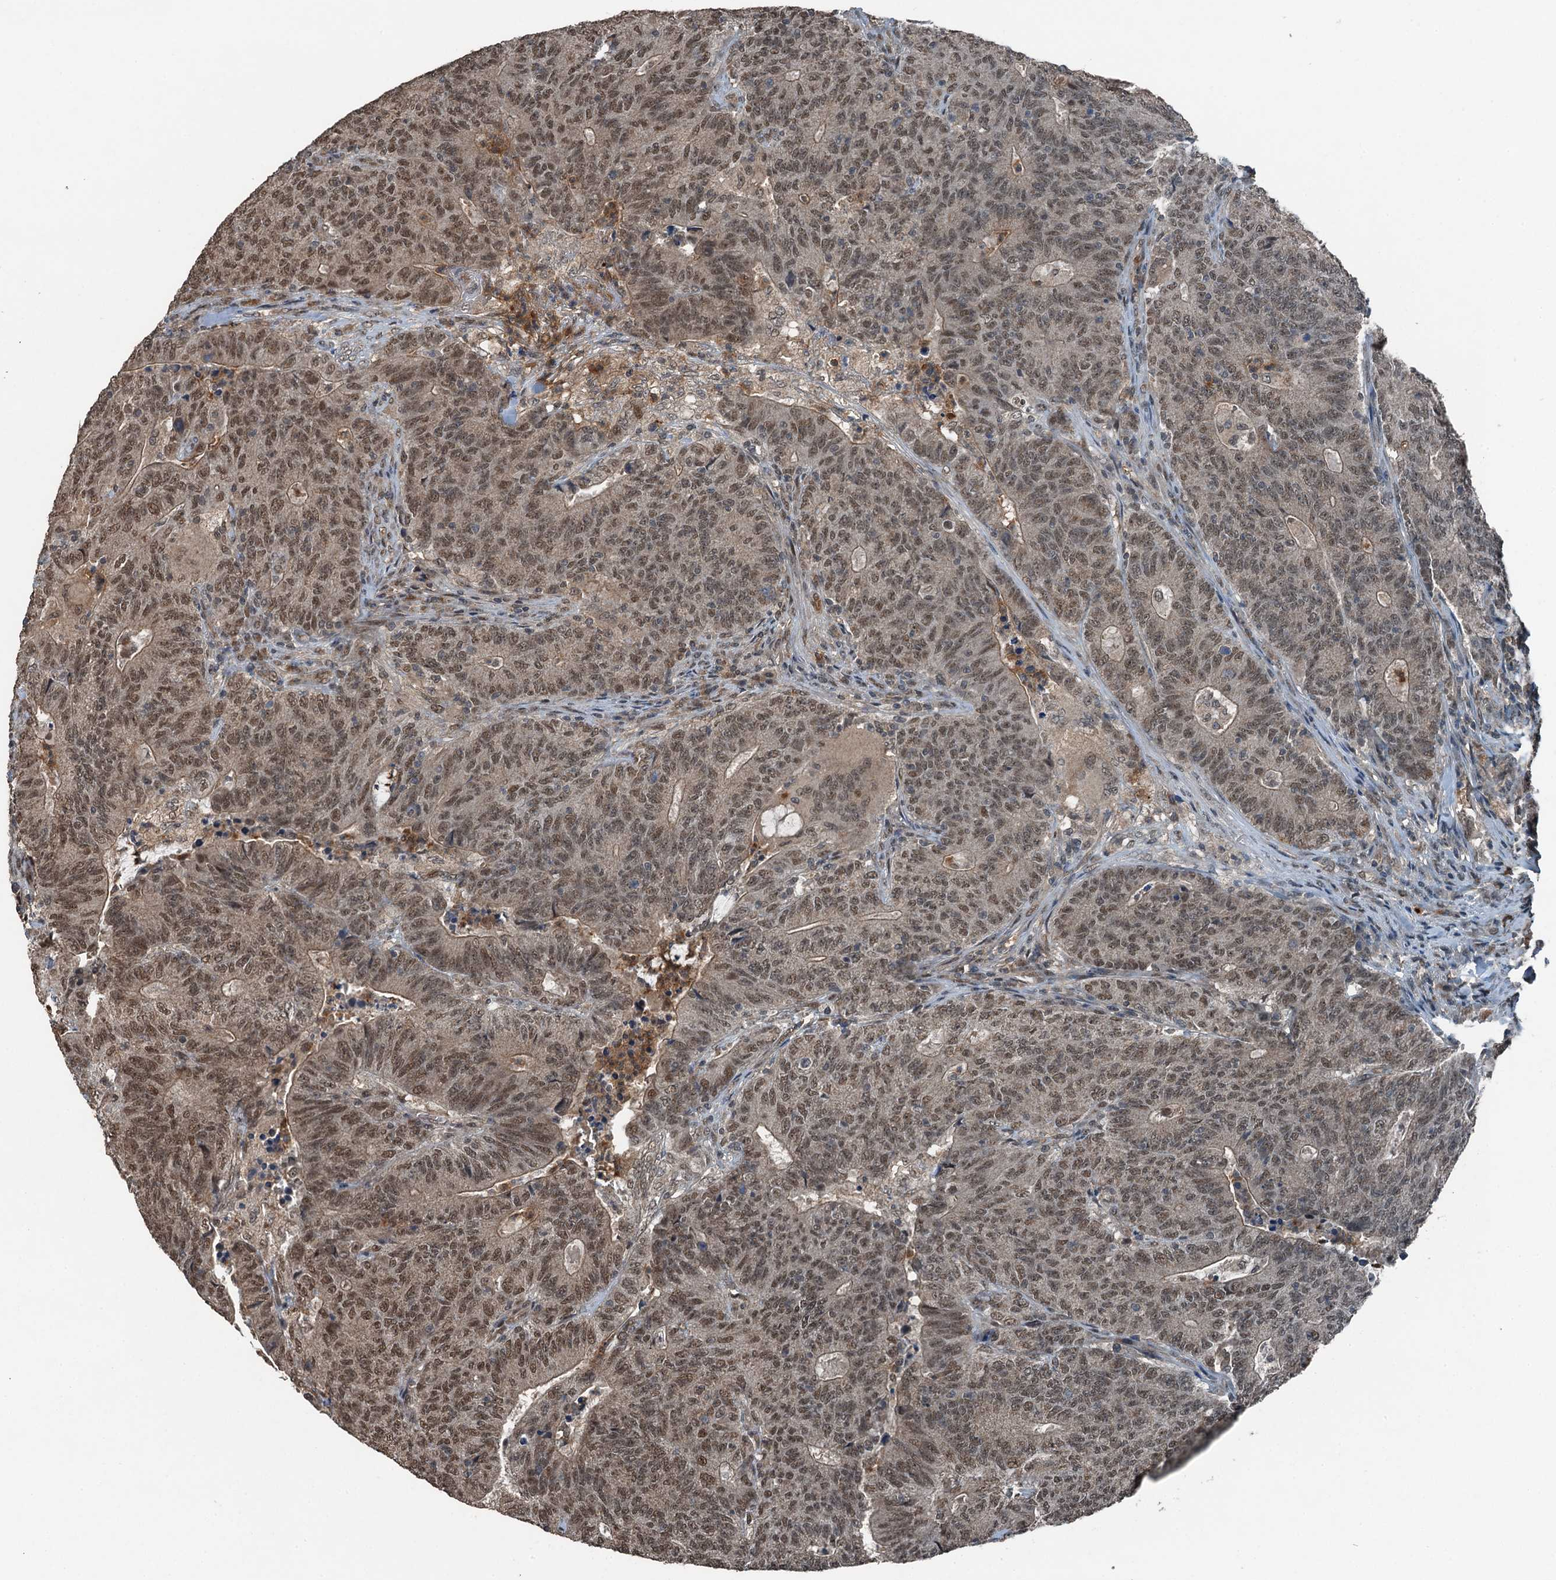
{"staining": {"intensity": "moderate", "quantity": ">75%", "location": "nuclear"}, "tissue": "colorectal cancer", "cell_type": "Tumor cells", "image_type": "cancer", "snomed": [{"axis": "morphology", "description": "Adenocarcinoma, NOS"}, {"axis": "topography", "description": "Colon"}], "caption": "A brown stain labels moderate nuclear expression of a protein in colorectal adenocarcinoma tumor cells.", "gene": "UBXN6", "patient": {"sex": "female", "age": 75}}